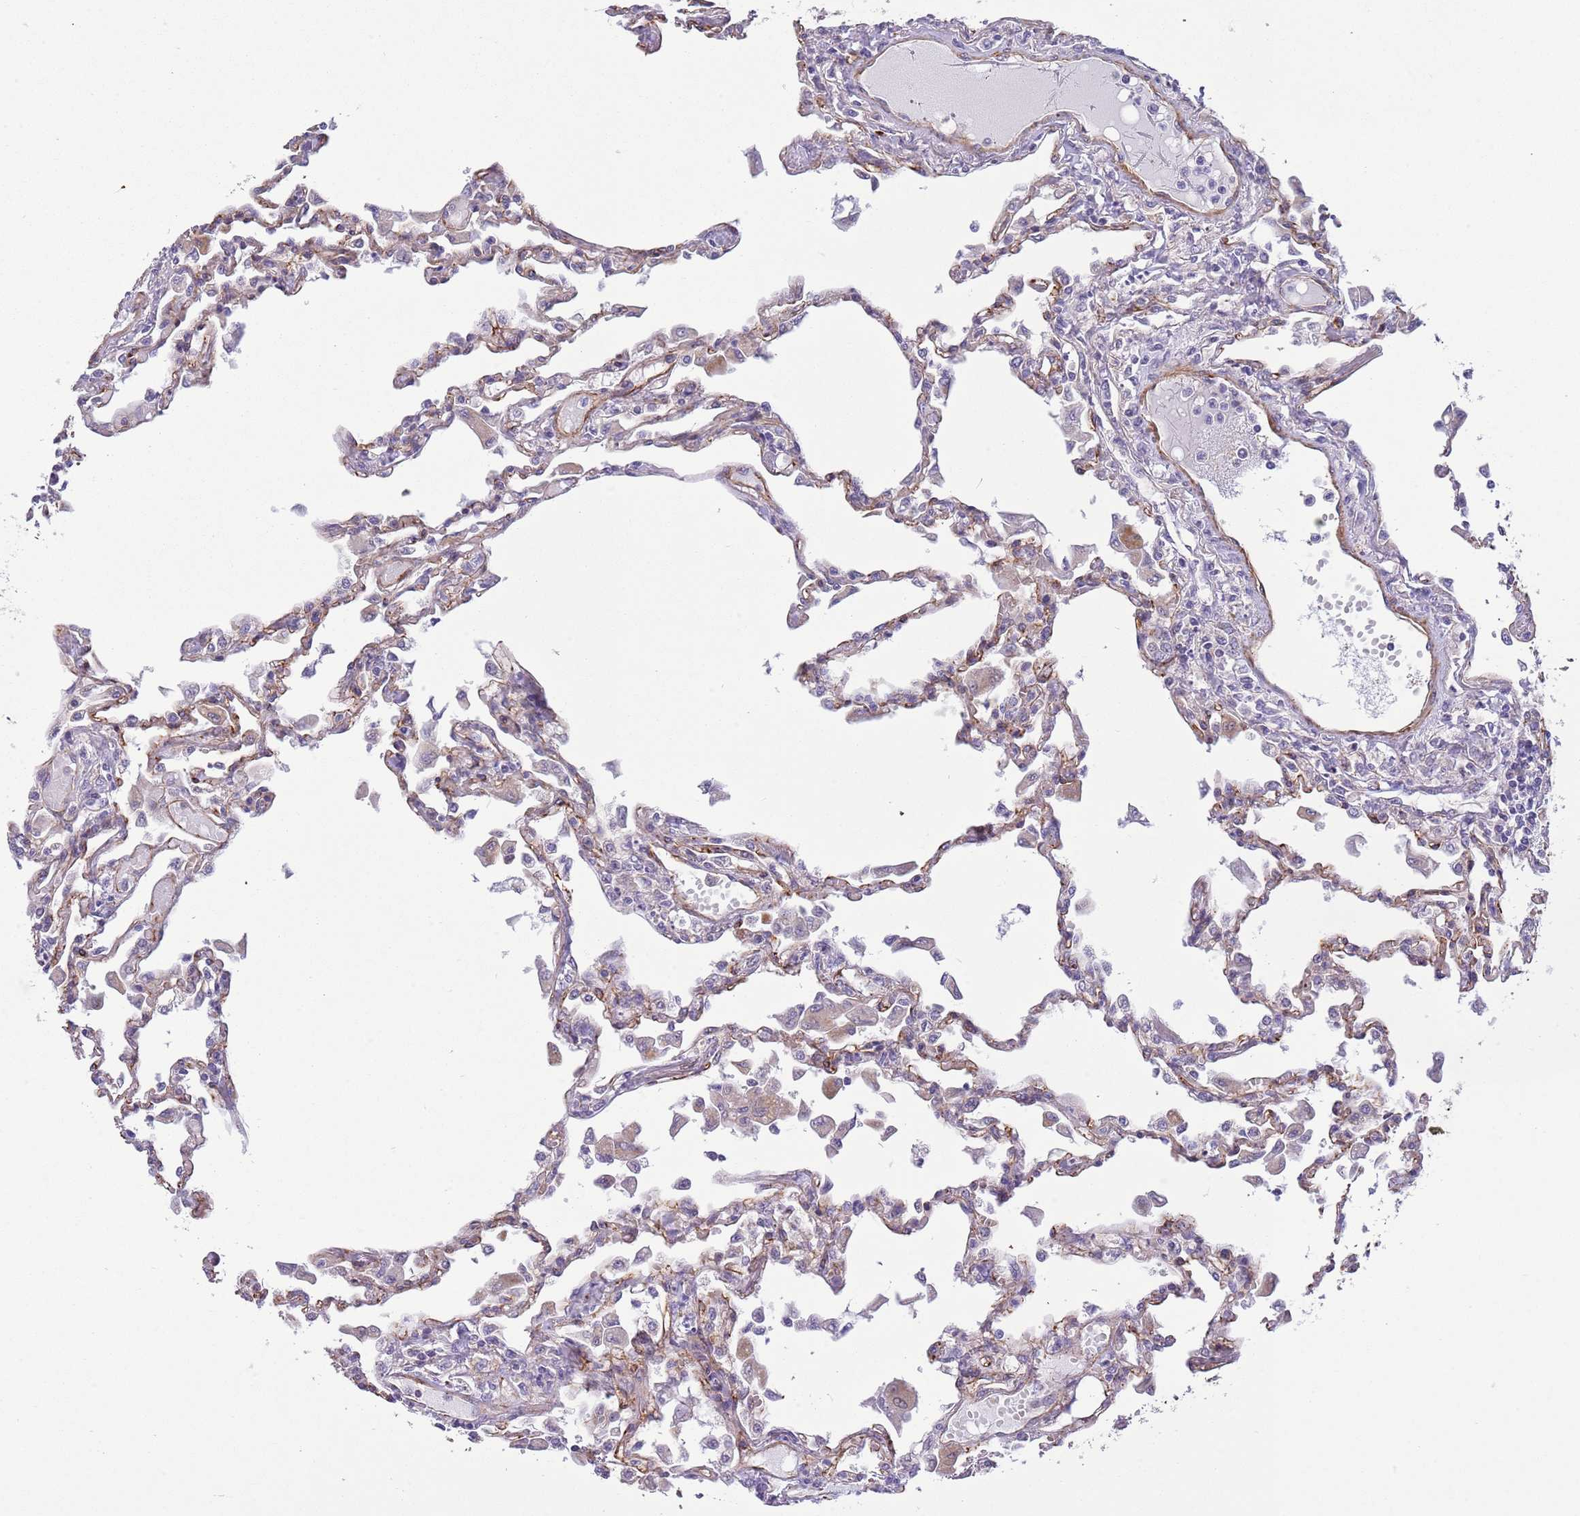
{"staining": {"intensity": "negative", "quantity": "none", "location": "none"}, "tissue": "lung", "cell_type": "Alveolar cells", "image_type": "normal", "snomed": [{"axis": "morphology", "description": "Normal tissue, NOS"}, {"axis": "topography", "description": "Bronchus"}, {"axis": "topography", "description": "Lung"}], "caption": "This image is of unremarkable lung stained with immunohistochemistry (IHC) to label a protein in brown with the nuclei are counter-stained blue. There is no positivity in alveolar cells.", "gene": "GAS2L3", "patient": {"sex": "female", "age": 49}}